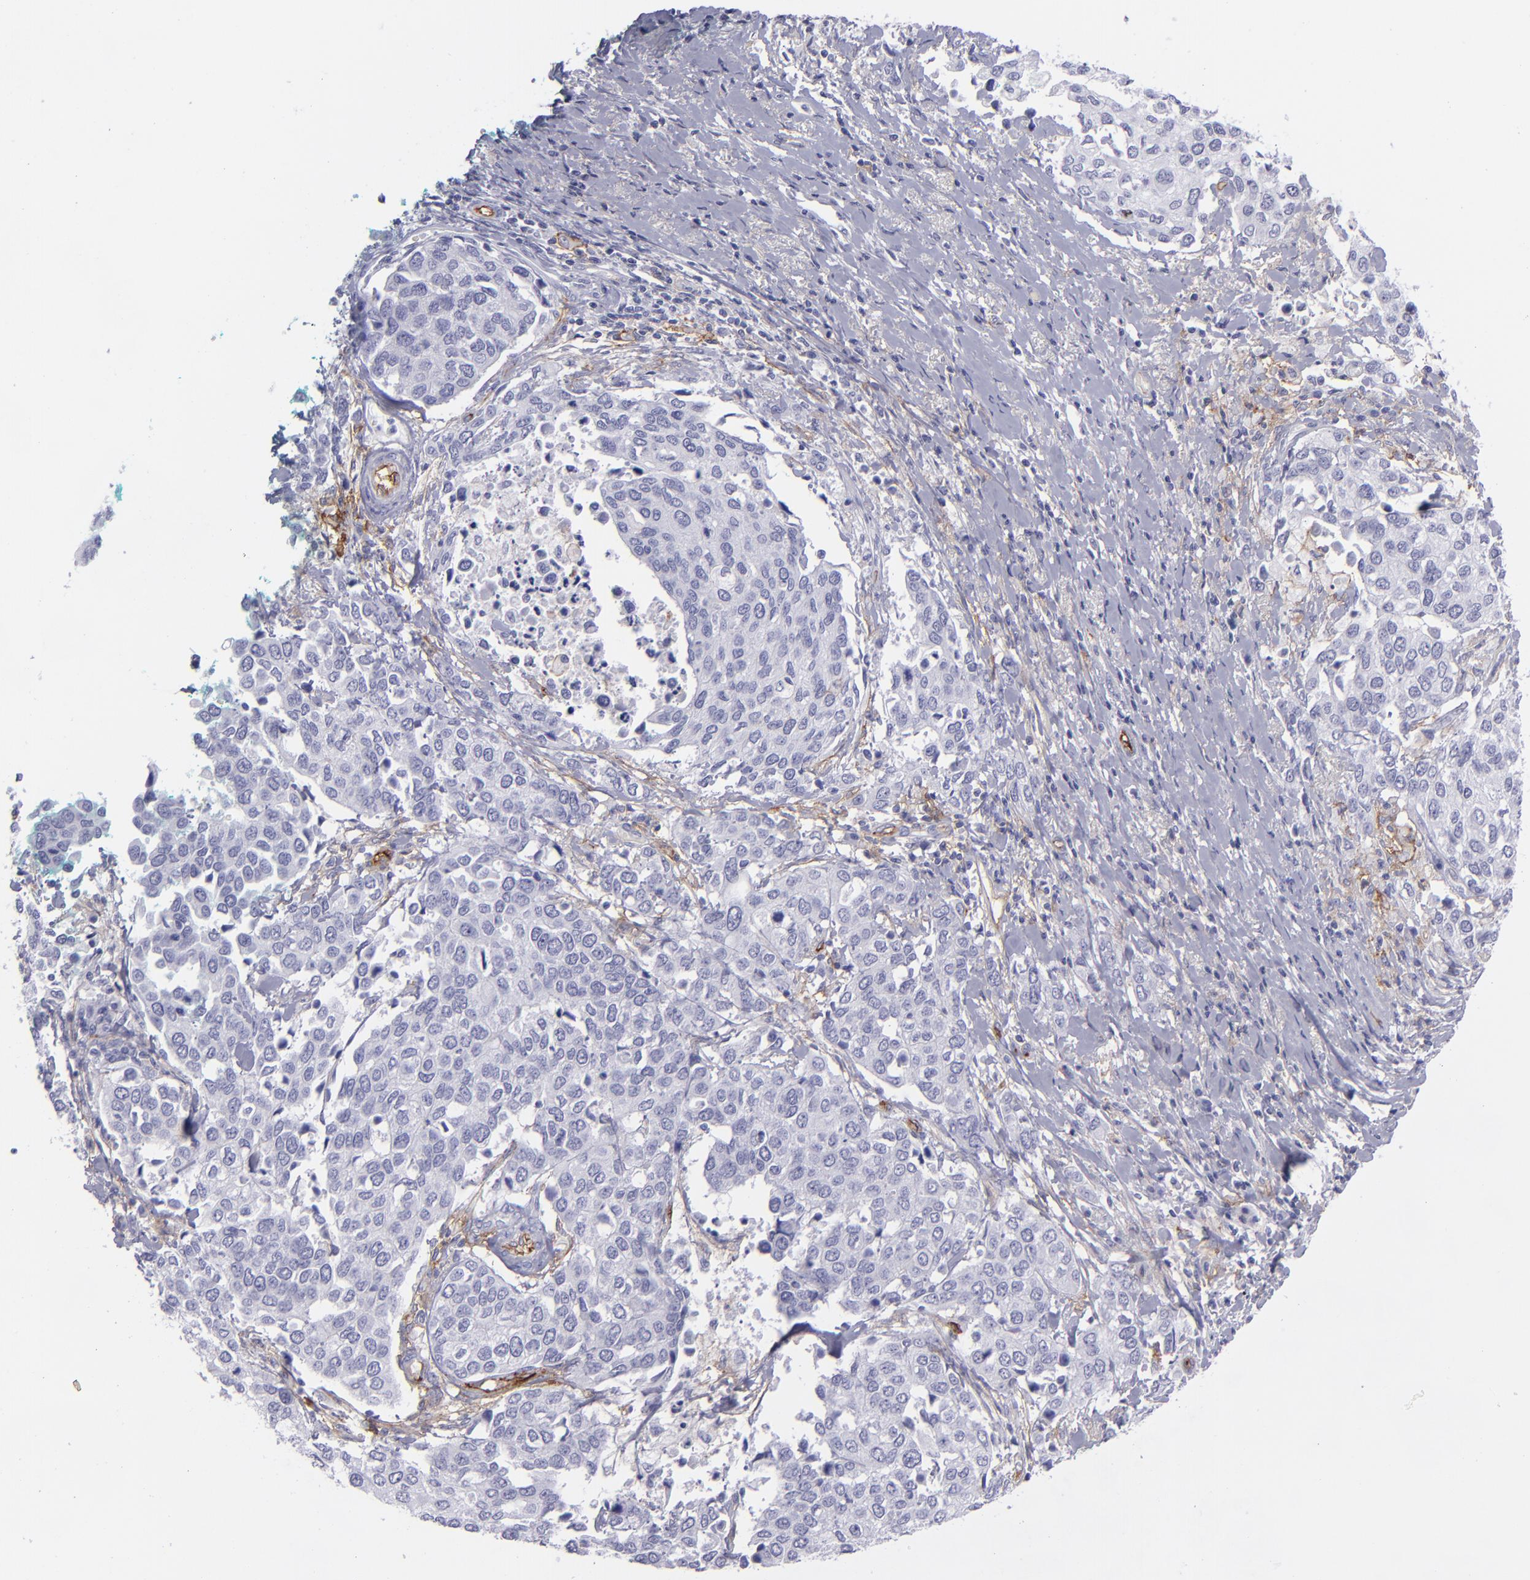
{"staining": {"intensity": "negative", "quantity": "none", "location": "none"}, "tissue": "cervical cancer", "cell_type": "Tumor cells", "image_type": "cancer", "snomed": [{"axis": "morphology", "description": "Squamous cell carcinoma, NOS"}, {"axis": "topography", "description": "Cervix"}], "caption": "Protein analysis of cervical cancer (squamous cell carcinoma) shows no significant positivity in tumor cells.", "gene": "ACE", "patient": {"sex": "female", "age": 54}}